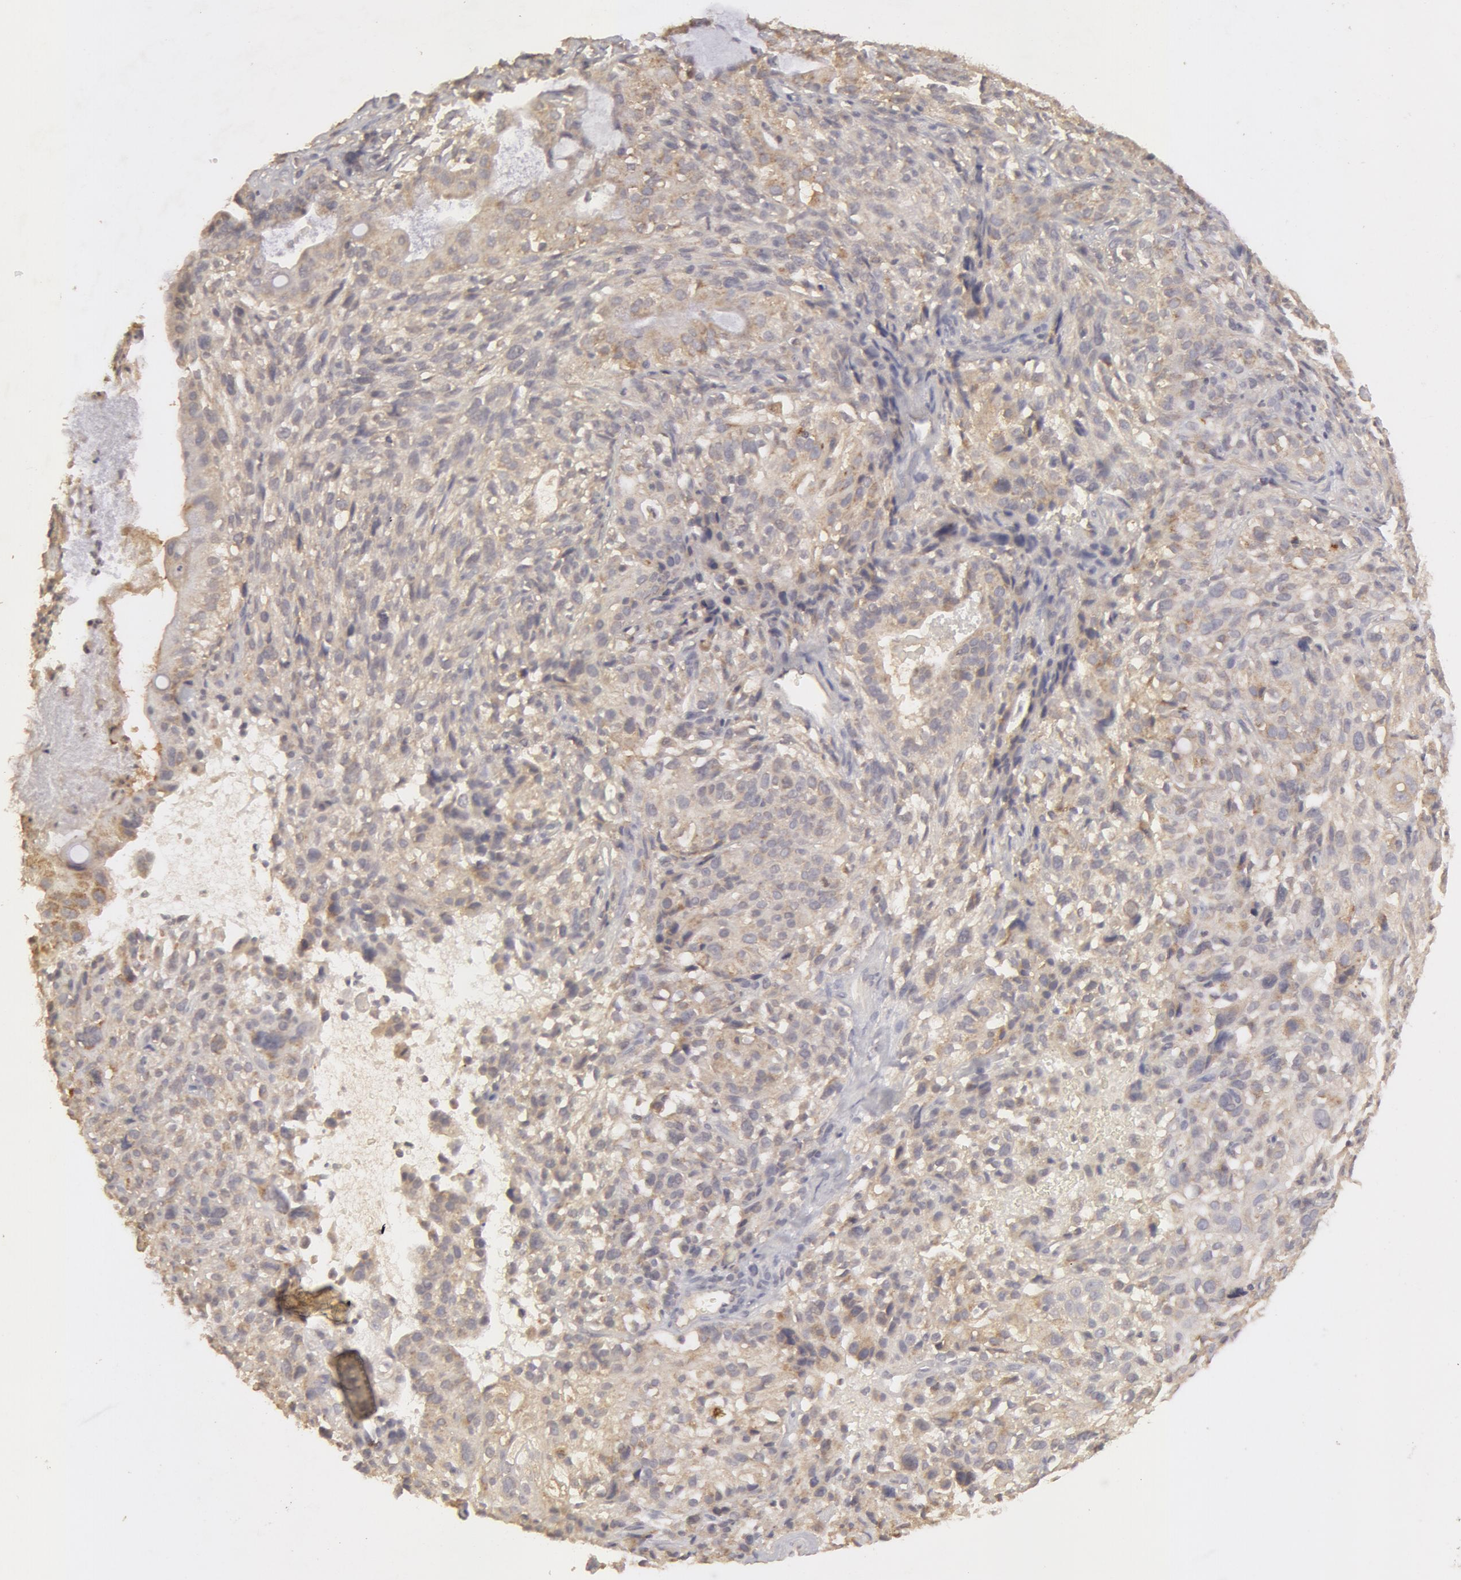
{"staining": {"intensity": "negative", "quantity": "none", "location": "none"}, "tissue": "cervical cancer", "cell_type": "Tumor cells", "image_type": "cancer", "snomed": [{"axis": "morphology", "description": "Adenocarcinoma, NOS"}, {"axis": "topography", "description": "Cervix"}], "caption": "This is a micrograph of IHC staining of cervical cancer (adenocarcinoma), which shows no positivity in tumor cells.", "gene": "ADPRH", "patient": {"sex": "female", "age": 41}}